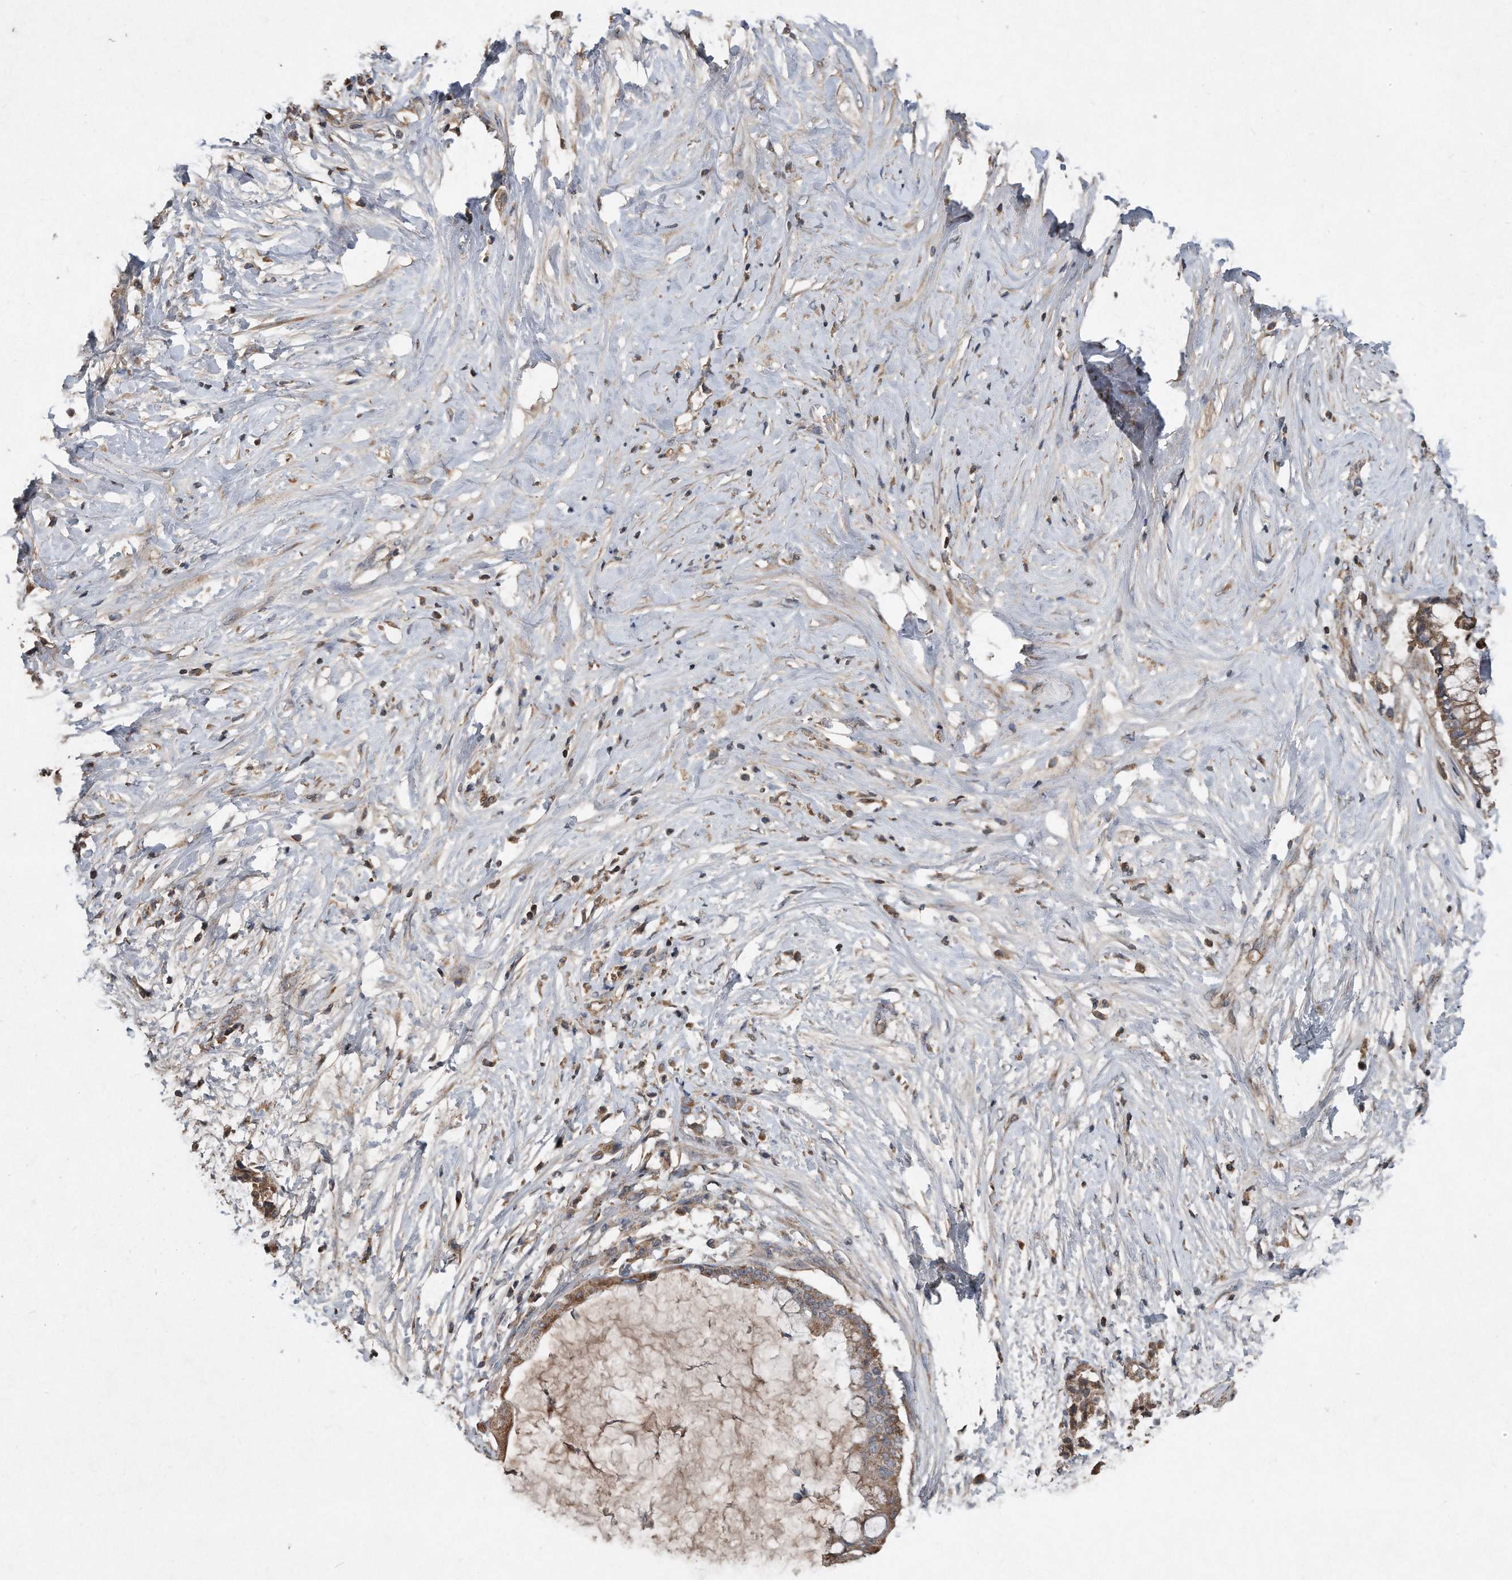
{"staining": {"intensity": "moderate", "quantity": ">75%", "location": "cytoplasmic/membranous"}, "tissue": "pancreatic cancer", "cell_type": "Tumor cells", "image_type": "cancer", "snomed": [{"axis": "morphology", "description": "Adenocarcinoma, NOS"}, {"axis": "topography", "description": "Pancreas"}], "caption": "Immunohistochemical staining of adenocarcinoma (pancreatic) exhibits medium levels of moderate cytoplasmic/membranous protein expression in approximately >75% of tumor cells.", "gene": "SDHA", "patient": {"sex": "male", "age": 41}}